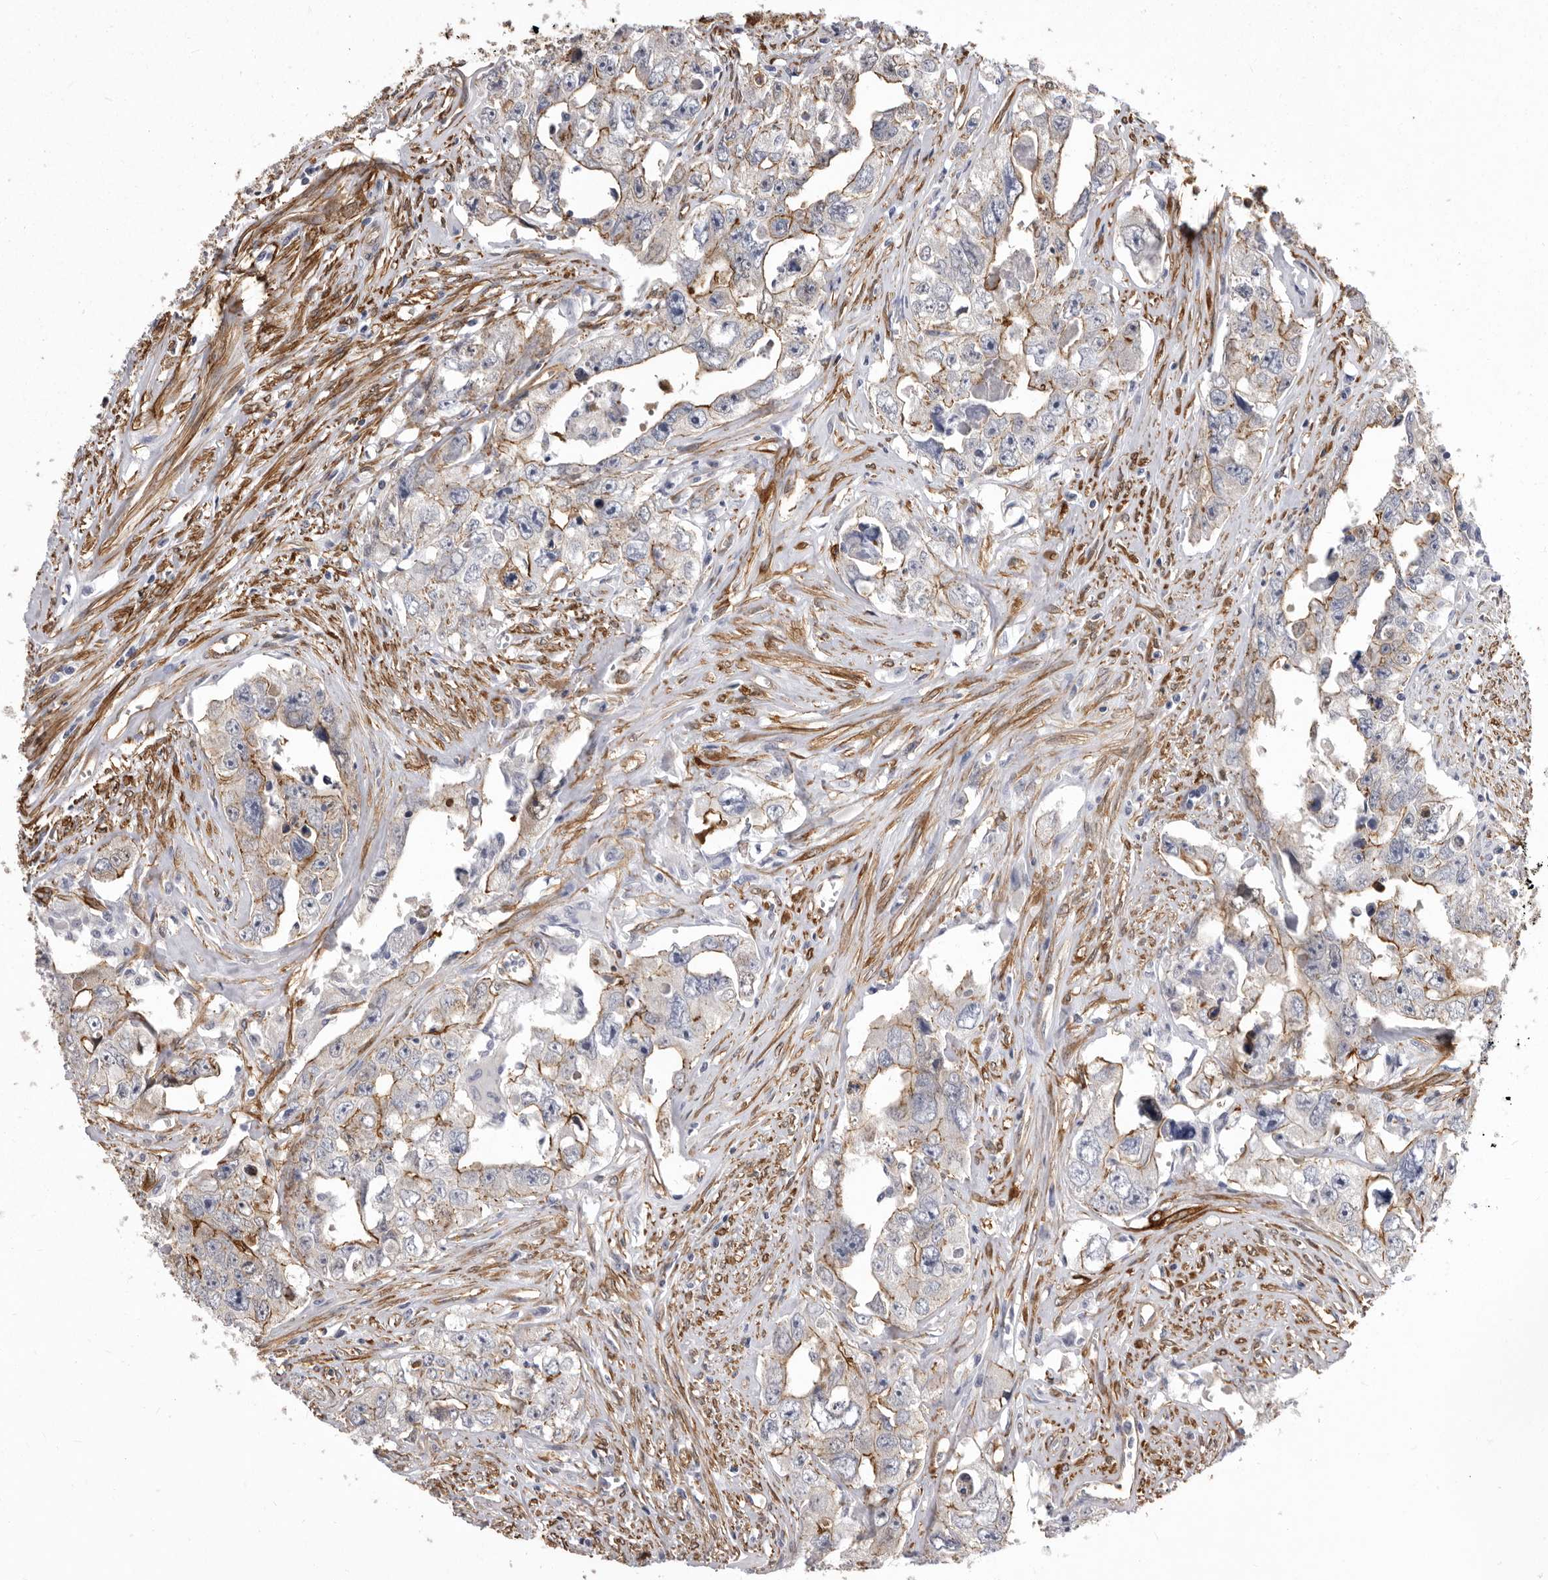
{"staining": {"intensity": "moderate", "quantity": "<25%", "location": "cytoplasmic/membranous"}, "tissue": "testis cancer", "cell_type": "Tumor cells", "image_type": "cancer", "snomed": [{"axis": "morphology", "description": "Seminoma, NOS"}, {"axis": "morphology", "description": "Carcinoma, Embryonal, NOS"}, {"axis": "topography", "description": "Testis"}], "caption": "Testis cancer (embryonal carcinoma) tissue reveals moderate cytoplasmic/membranous positivity in approximately <25% of tumor cells", "gene": "ENAH", "patient": {"sex": "male", "age": 43}}